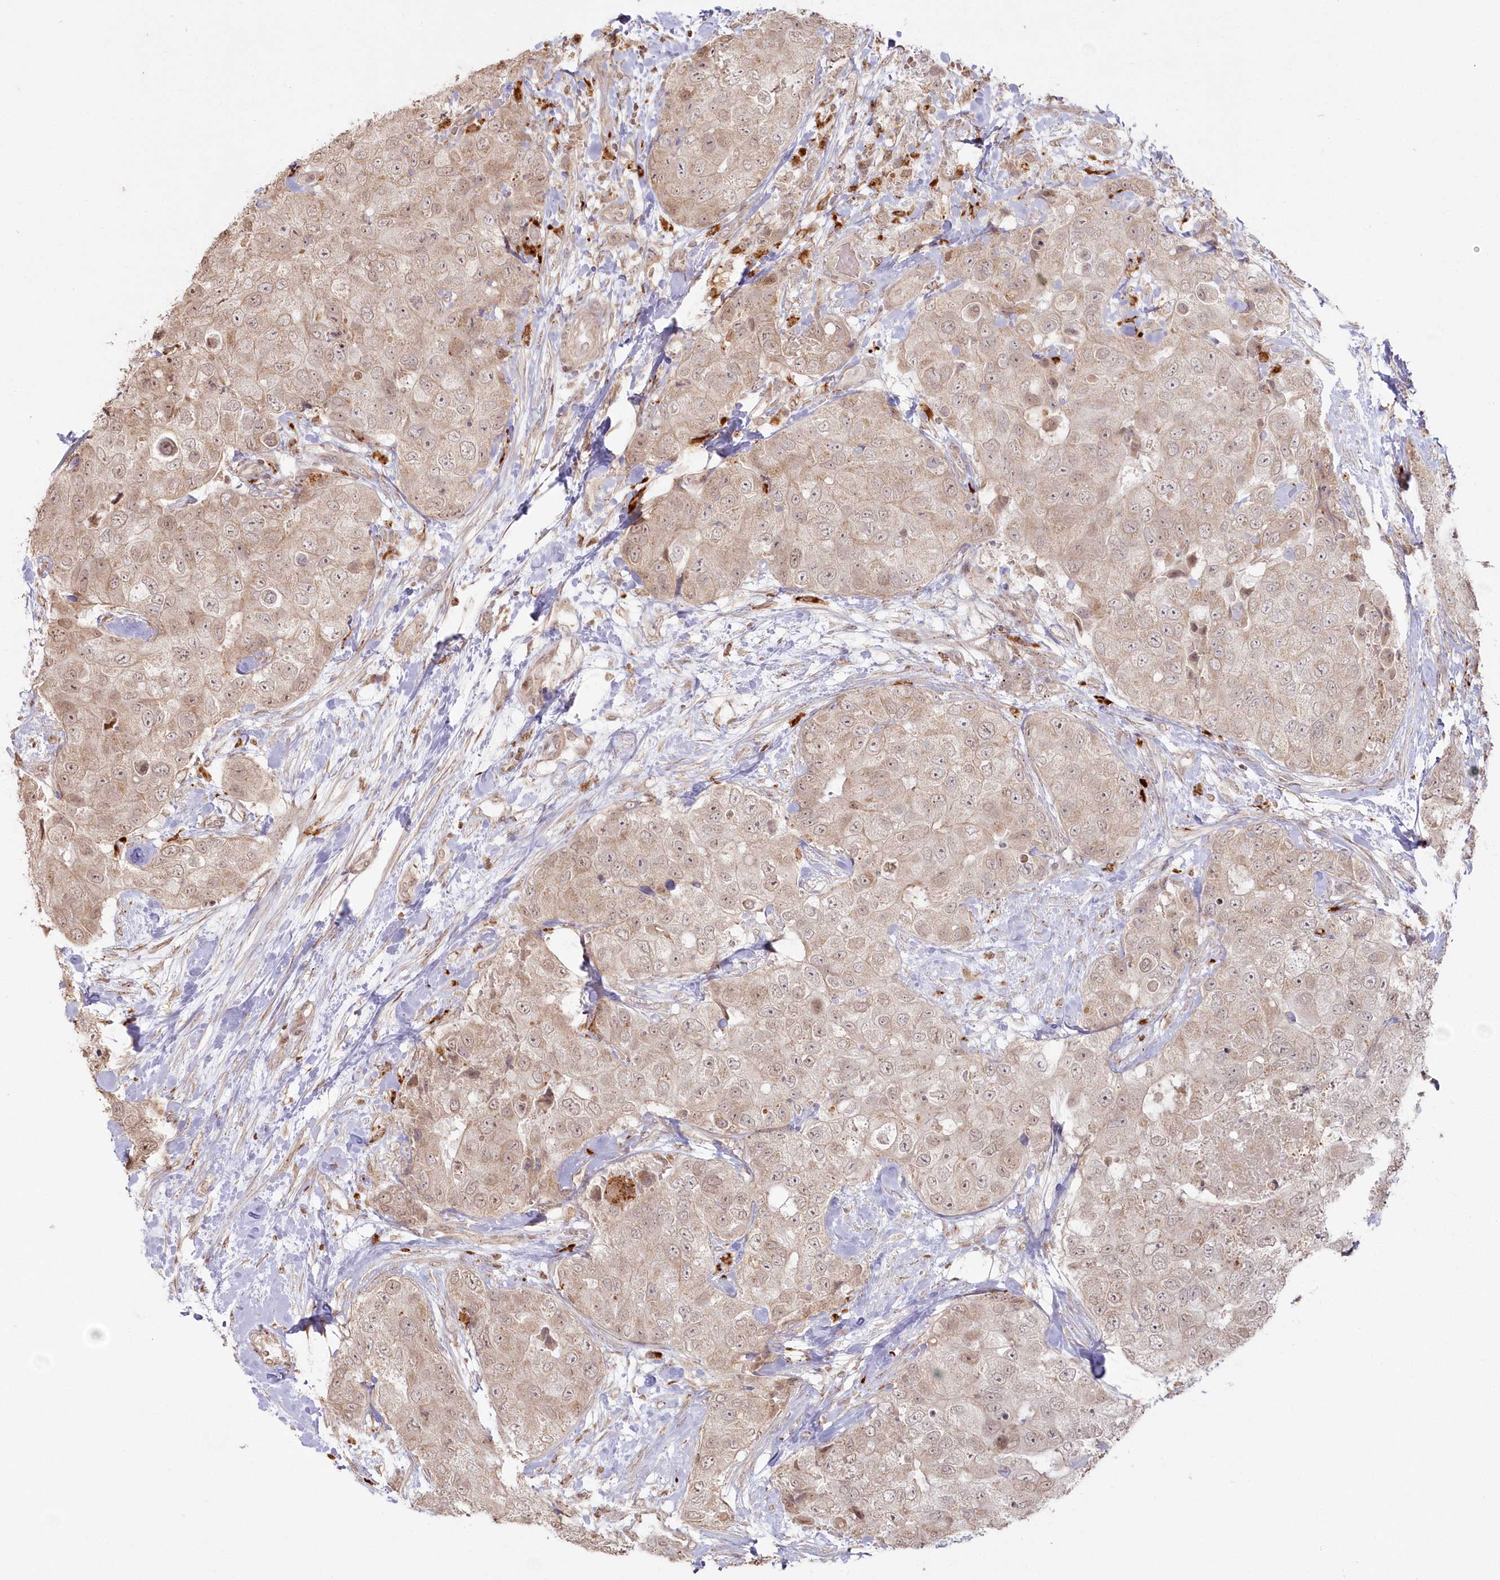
{"staining": {"intensity": "weak", "quantity": ">75%", "location": "cytoplasmic/membranous"}, "tissue": "breast cancer", "cell_type": "Tumor cells", "image_type": "cancer", "snomed": [{"axis": "morphology", "description": "Duct carcinoma"}, {"axis": "topography", "description": "Breast"}], "caption": "Tumor cells show low levels of weak cytoplasmic/membranous expression in about >75% of cells in human breast cancer (infiltrating ductal carcinoma).", "gene": "ARSB", "patient": {"sex": "female", "age": 62}}